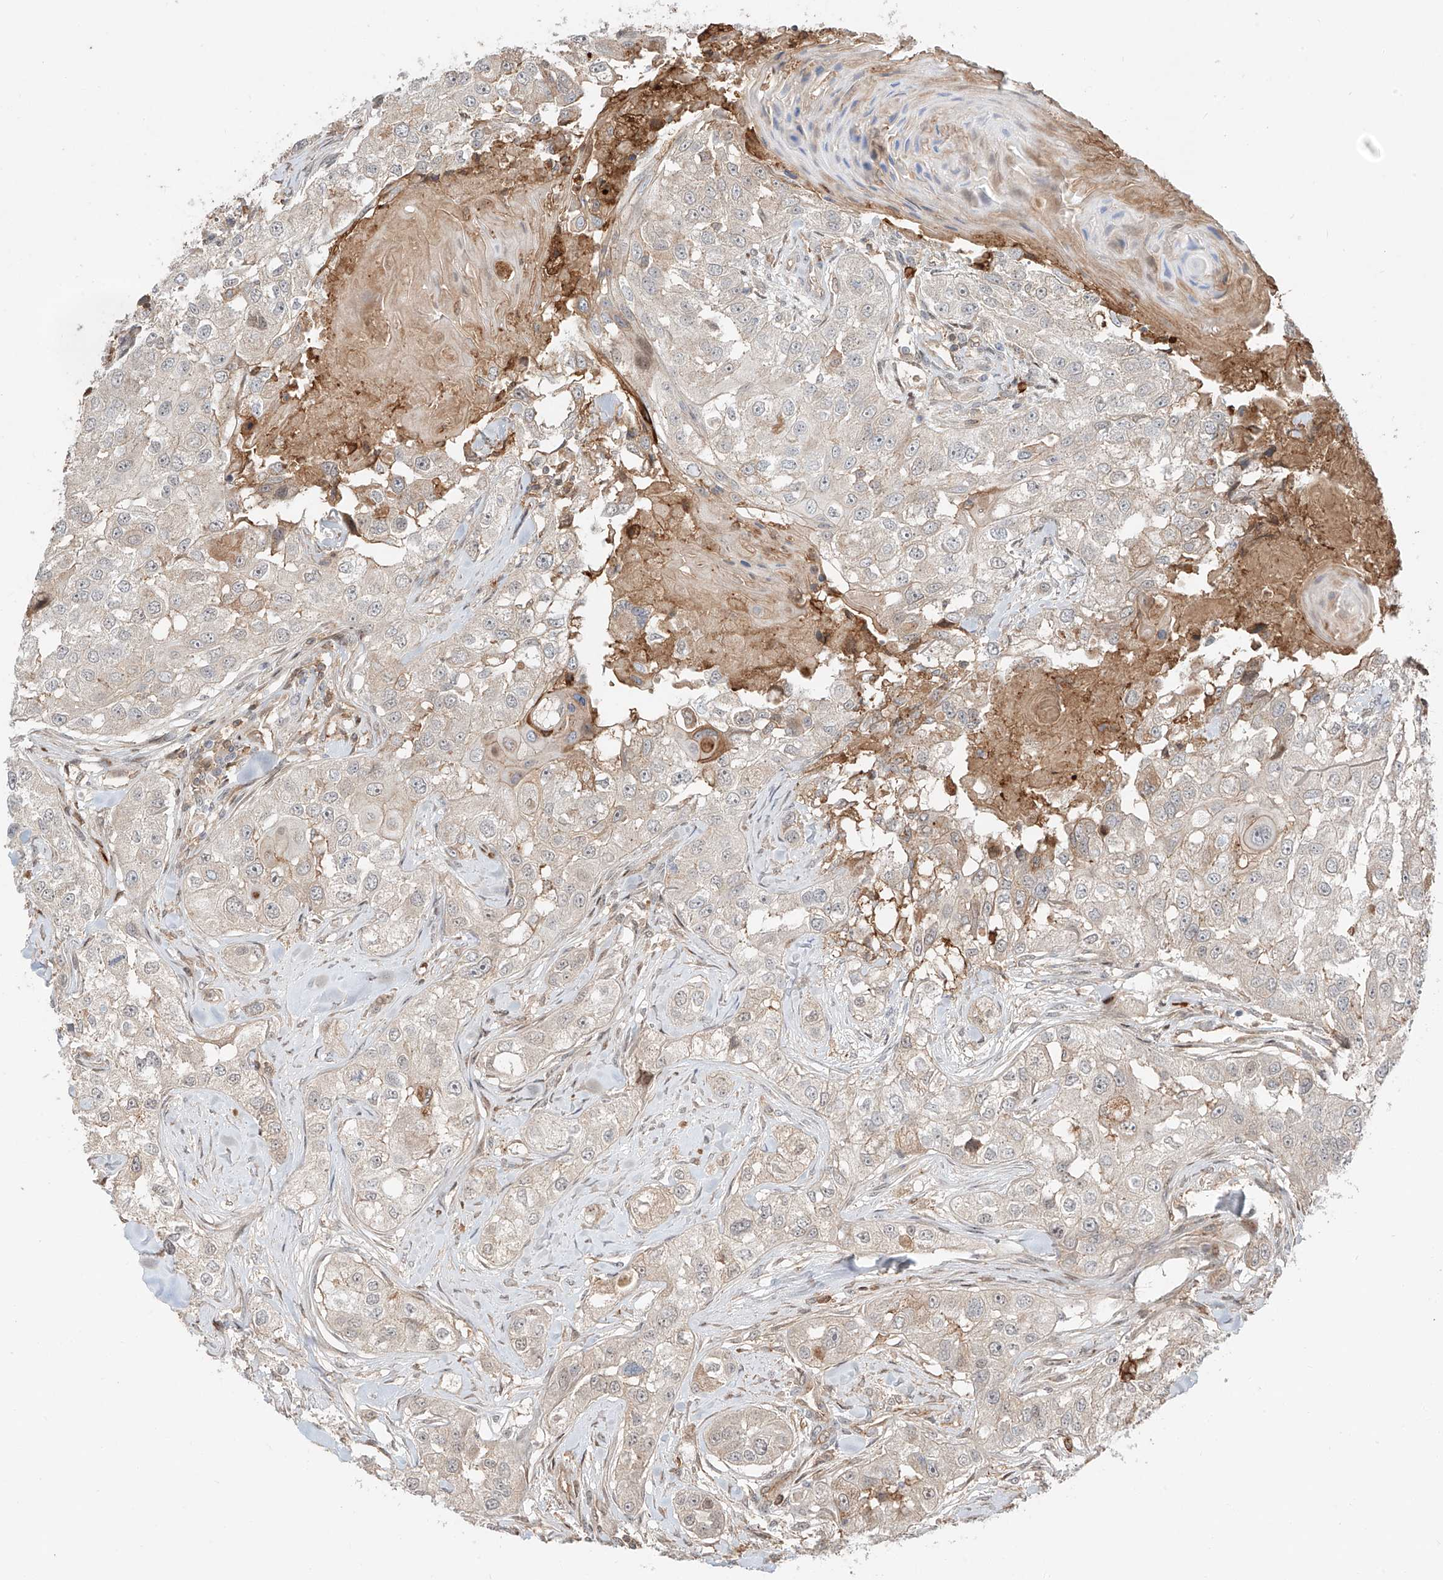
{"staining": {"intensity": "weak", "quantity": "25%-75%", "location": "cytoplasmic/membranous,nuclear"}, "tissue": "head and neck cancer", "cell_type": "Tumor cells", "image_type": "cancer", "snomed": [{"axis": "morphology", "description": "Normal tissue, NOS"}, {"axis": "morphology", "description": "Squamous cell carcinoma, NOS"}, {"axis": "topography", "description": "Skeletal muscle"}, {"axis": "topography", "description": "Head-Neck"}], "caption": "Immunohistochemical staining of human squamous cell carcinoma (head and neck) shows weak cytoplasmic/membranous and nuclear protein expression in about 25%-75% of tumor cells.", "gene": "CEP162", "patient": {"sex": "male", "age": 51}}